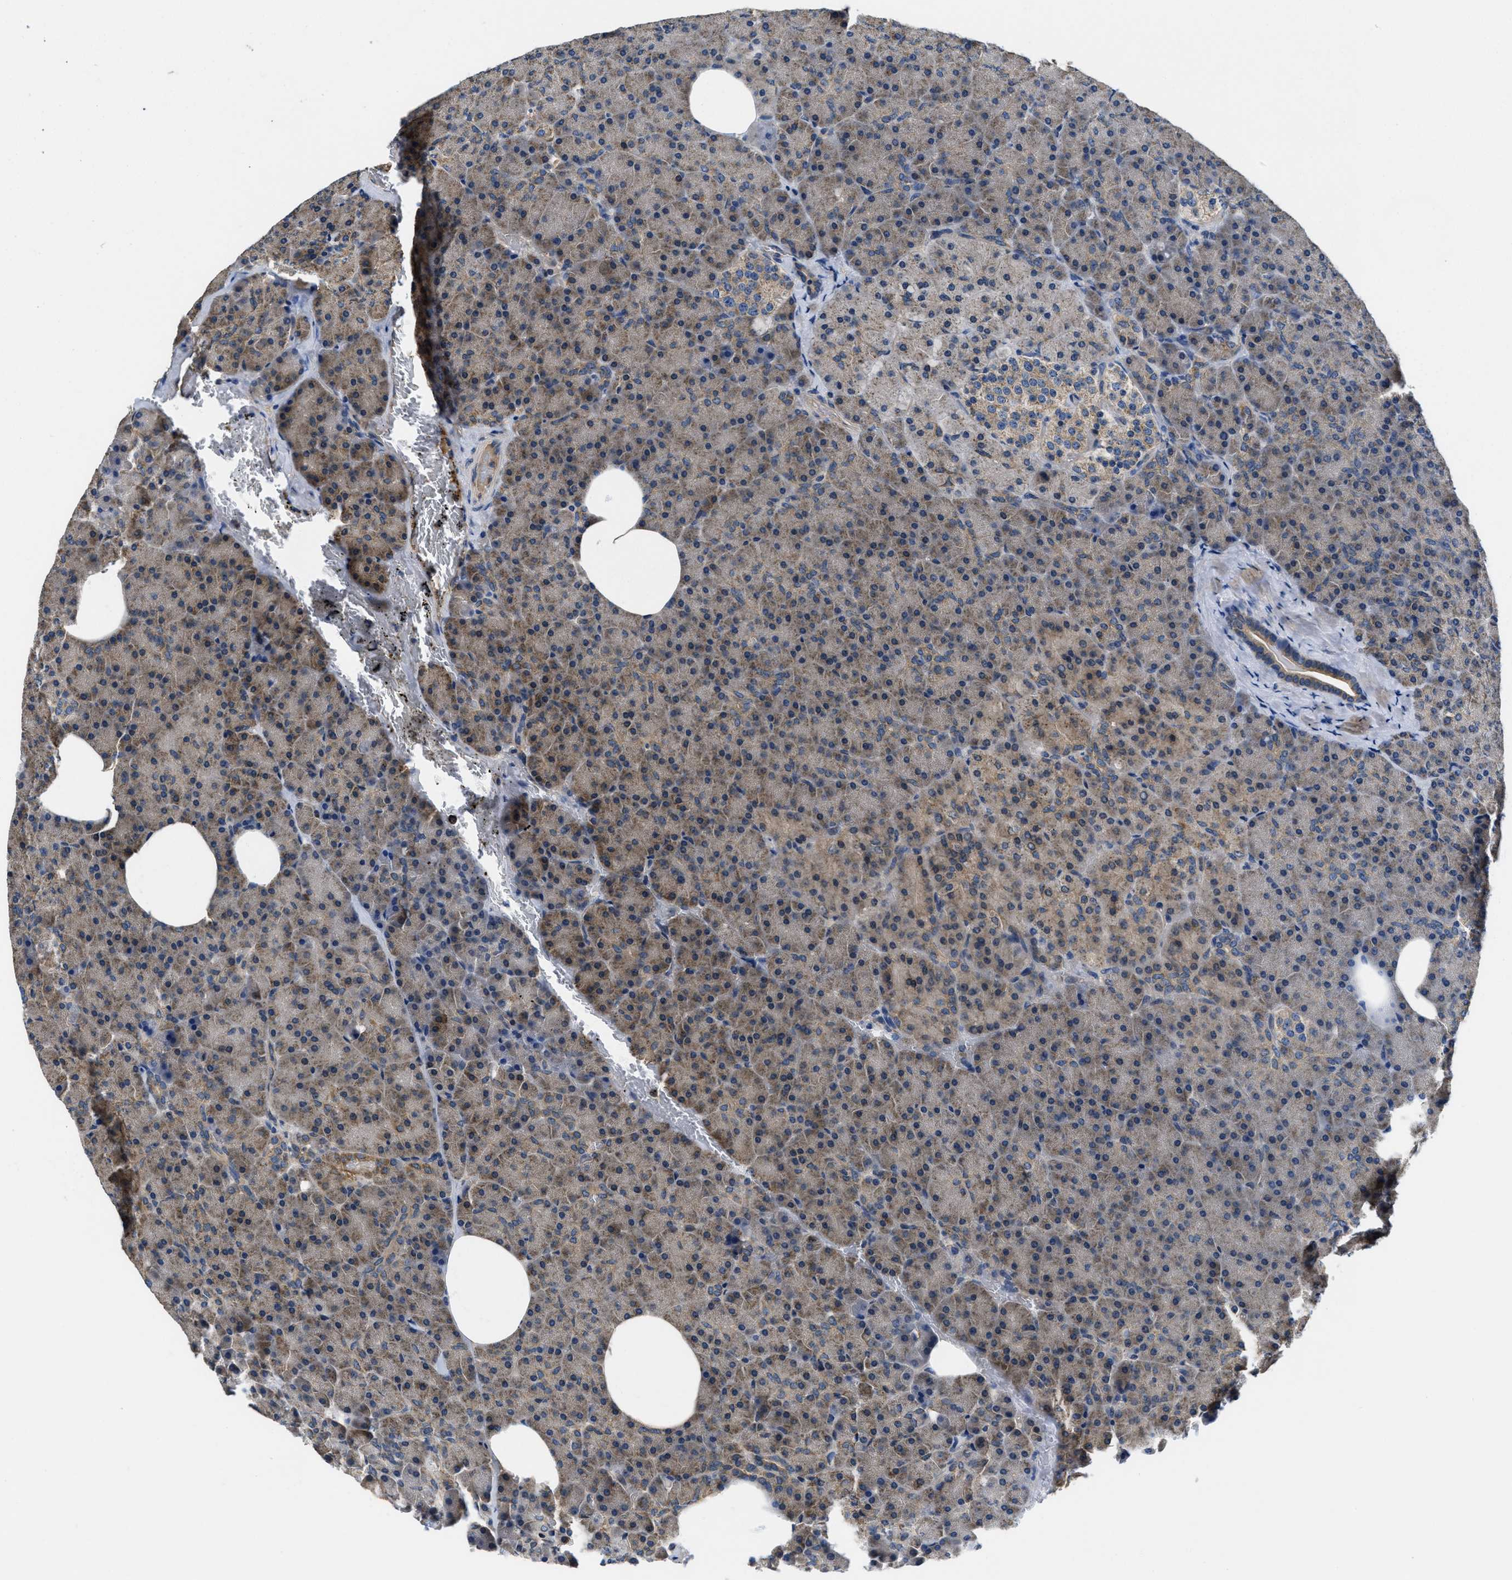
{"staining": {"intensity": "moderate", "quantity": "25%-75%", "location": "cytoplasmic/membranous"}, "tissue": "pancreas", "cell_type": "Exocrine glandular cells", "image_type": "normal", "snomed": [{"axis": "morphology", "description": "Normal tissue, NOS"}, {"axis": "topography", "description": "Pancreas"}], "caption": "Pancreas was stained to show a protein in brown. There is medium levels of moderate cytoplasmic/membranous expression in approximately 25%-75% of exocrine glandular cells. The staining was performed using DAB (3,3'-diaminobenzidine), with brown indicating positive protein expression. Nuclei are stained blue with hematoxylin.", "gene": "GALK1", "patient": {"sex": "female", "age": 35}}